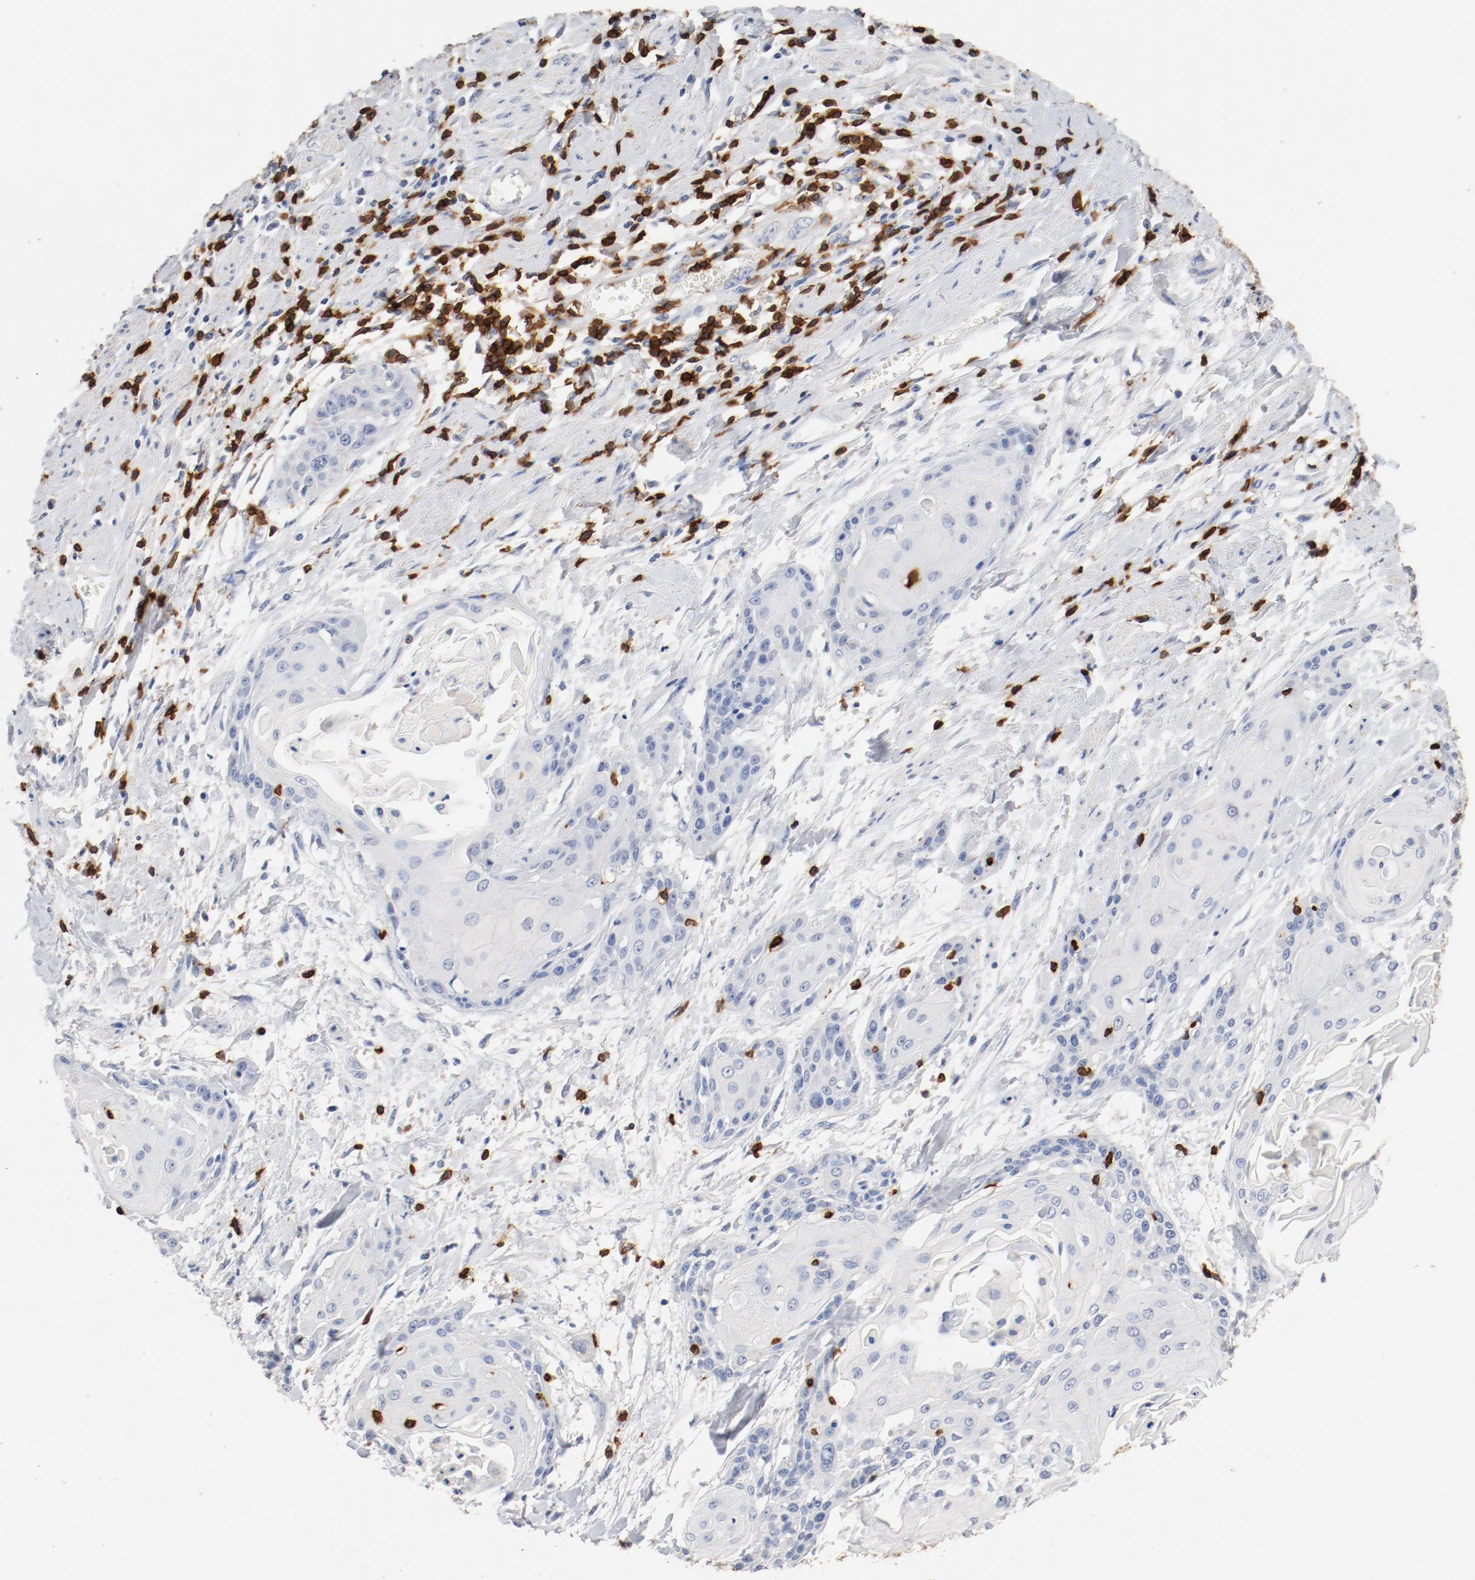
{"staining": {"intensity": "negative", "quantity": "none", "location": "none"}, "tissue": "cervical cancer", "cell_type": "Tumor cells", "image_type": "cancer", "snomed": [{"axis": "morphology", "description": "Squamous cell carcinoma, NOS"}, {"axis": "topography", "description": "Cervix"}], "caption": "Protein analysis of cervical cancer demonstrates no significant positivity in tumor cells. (Stains: DAB (3,3'-diaminobenzidine) immunohistochemistry with hematoxylin counter stain, Microscopy: brightfield microscopy at high magnification).", "gene": "CD247", "patient": {"sex": "female", "age": 57}}